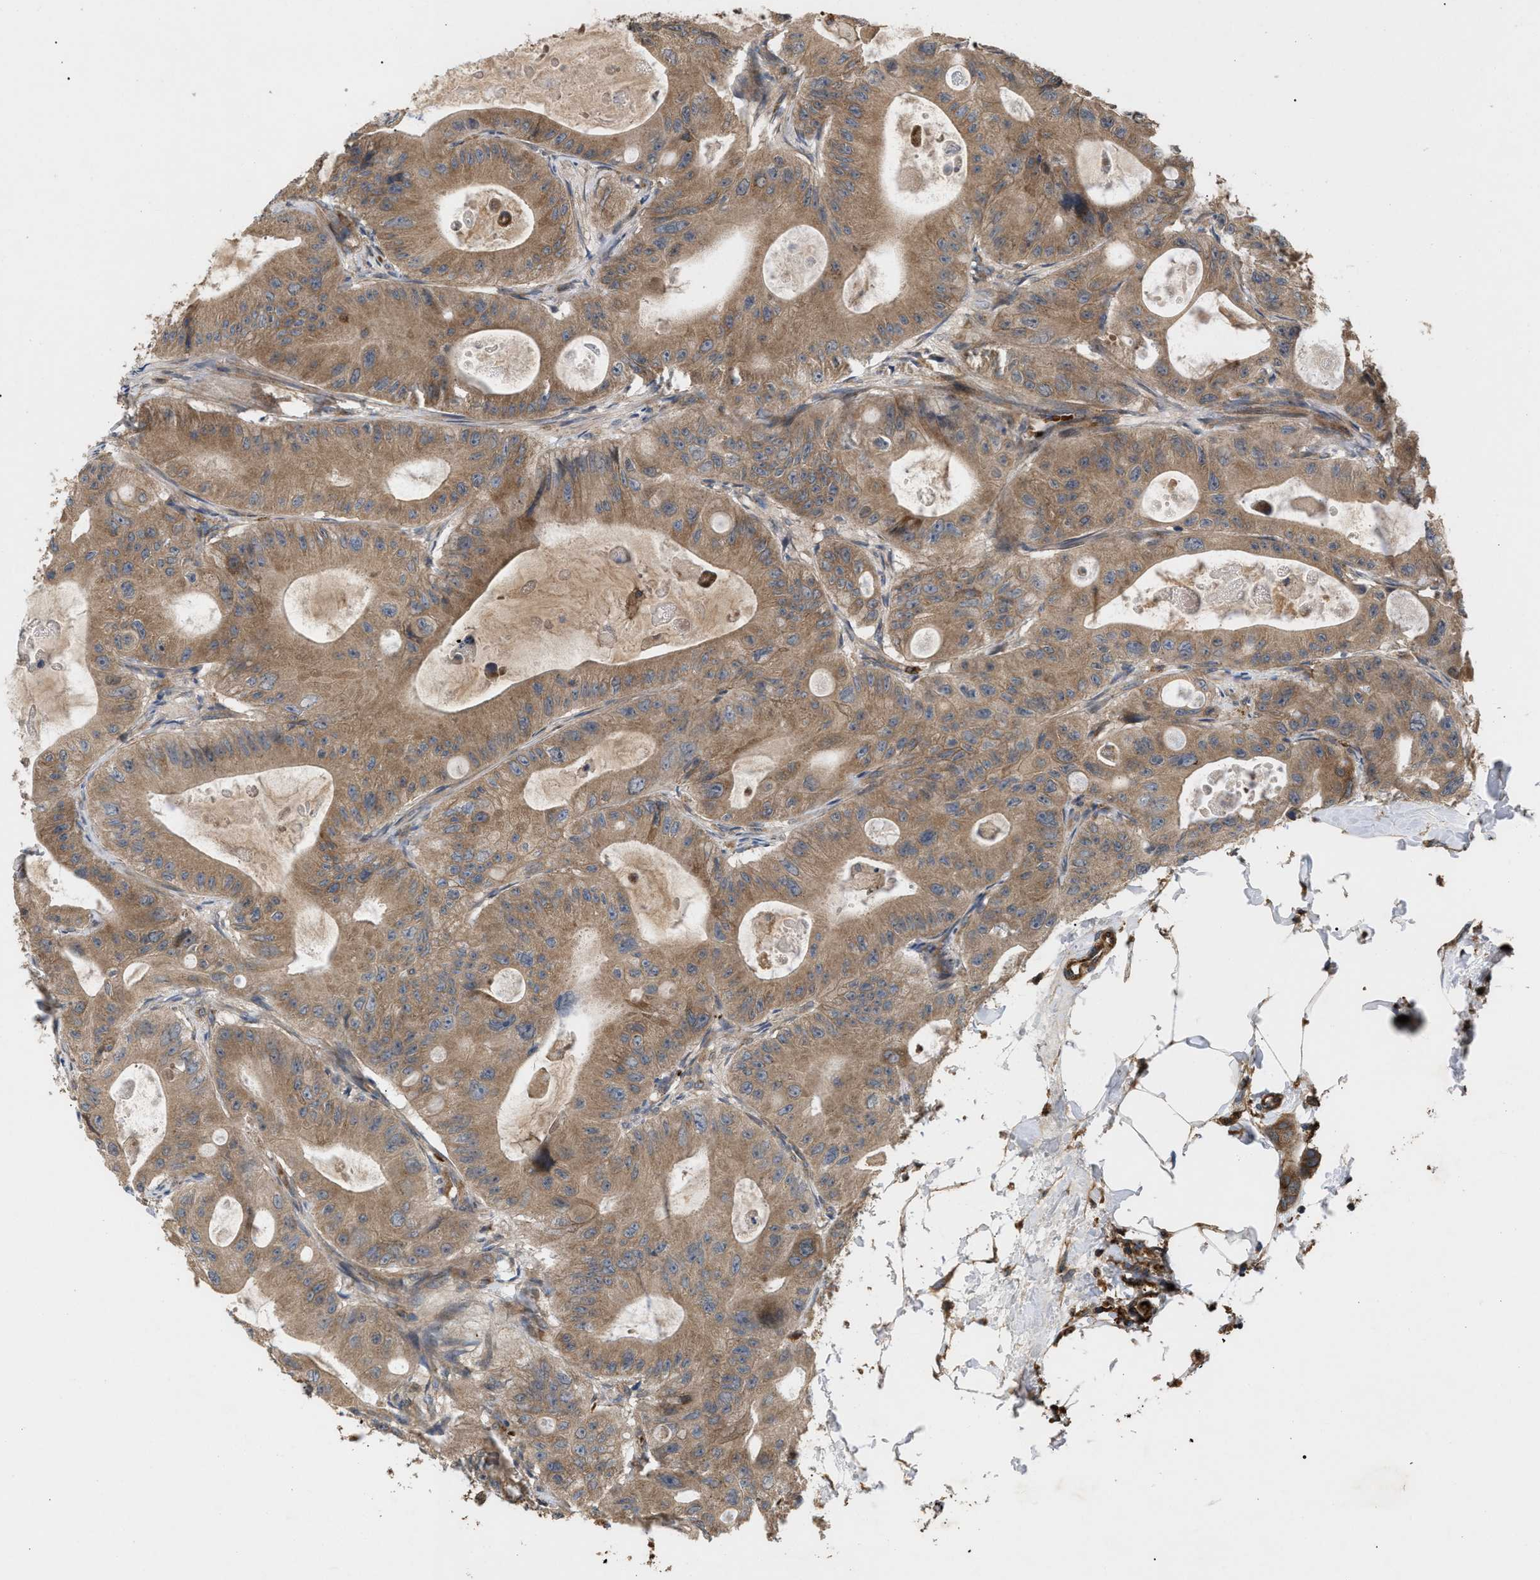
{"staining": {"intensity": "moderate", "quantity": ">75%", "location": "cytoplasmic/membranous"}, "tissue": "colorectal cancer", "cell_type": "Tumor cells", "image_type": "cancer", "snomed": [{"axis": "morphology", "description": "Adenocarcinoma, NOS"}, {"axis": "topography", "description": "Colon"}], "caption": "Immunohistochemistry (IHC) photomicrograph of adenocarcinoma (colorectal) stained for a protein (brown), which reveals medium levels of moderate cytoplasmic/membranous positivity in about >75% of tumor cells.", "gene": "GCC1", "patient": {"sex": "female", "age": 46}}